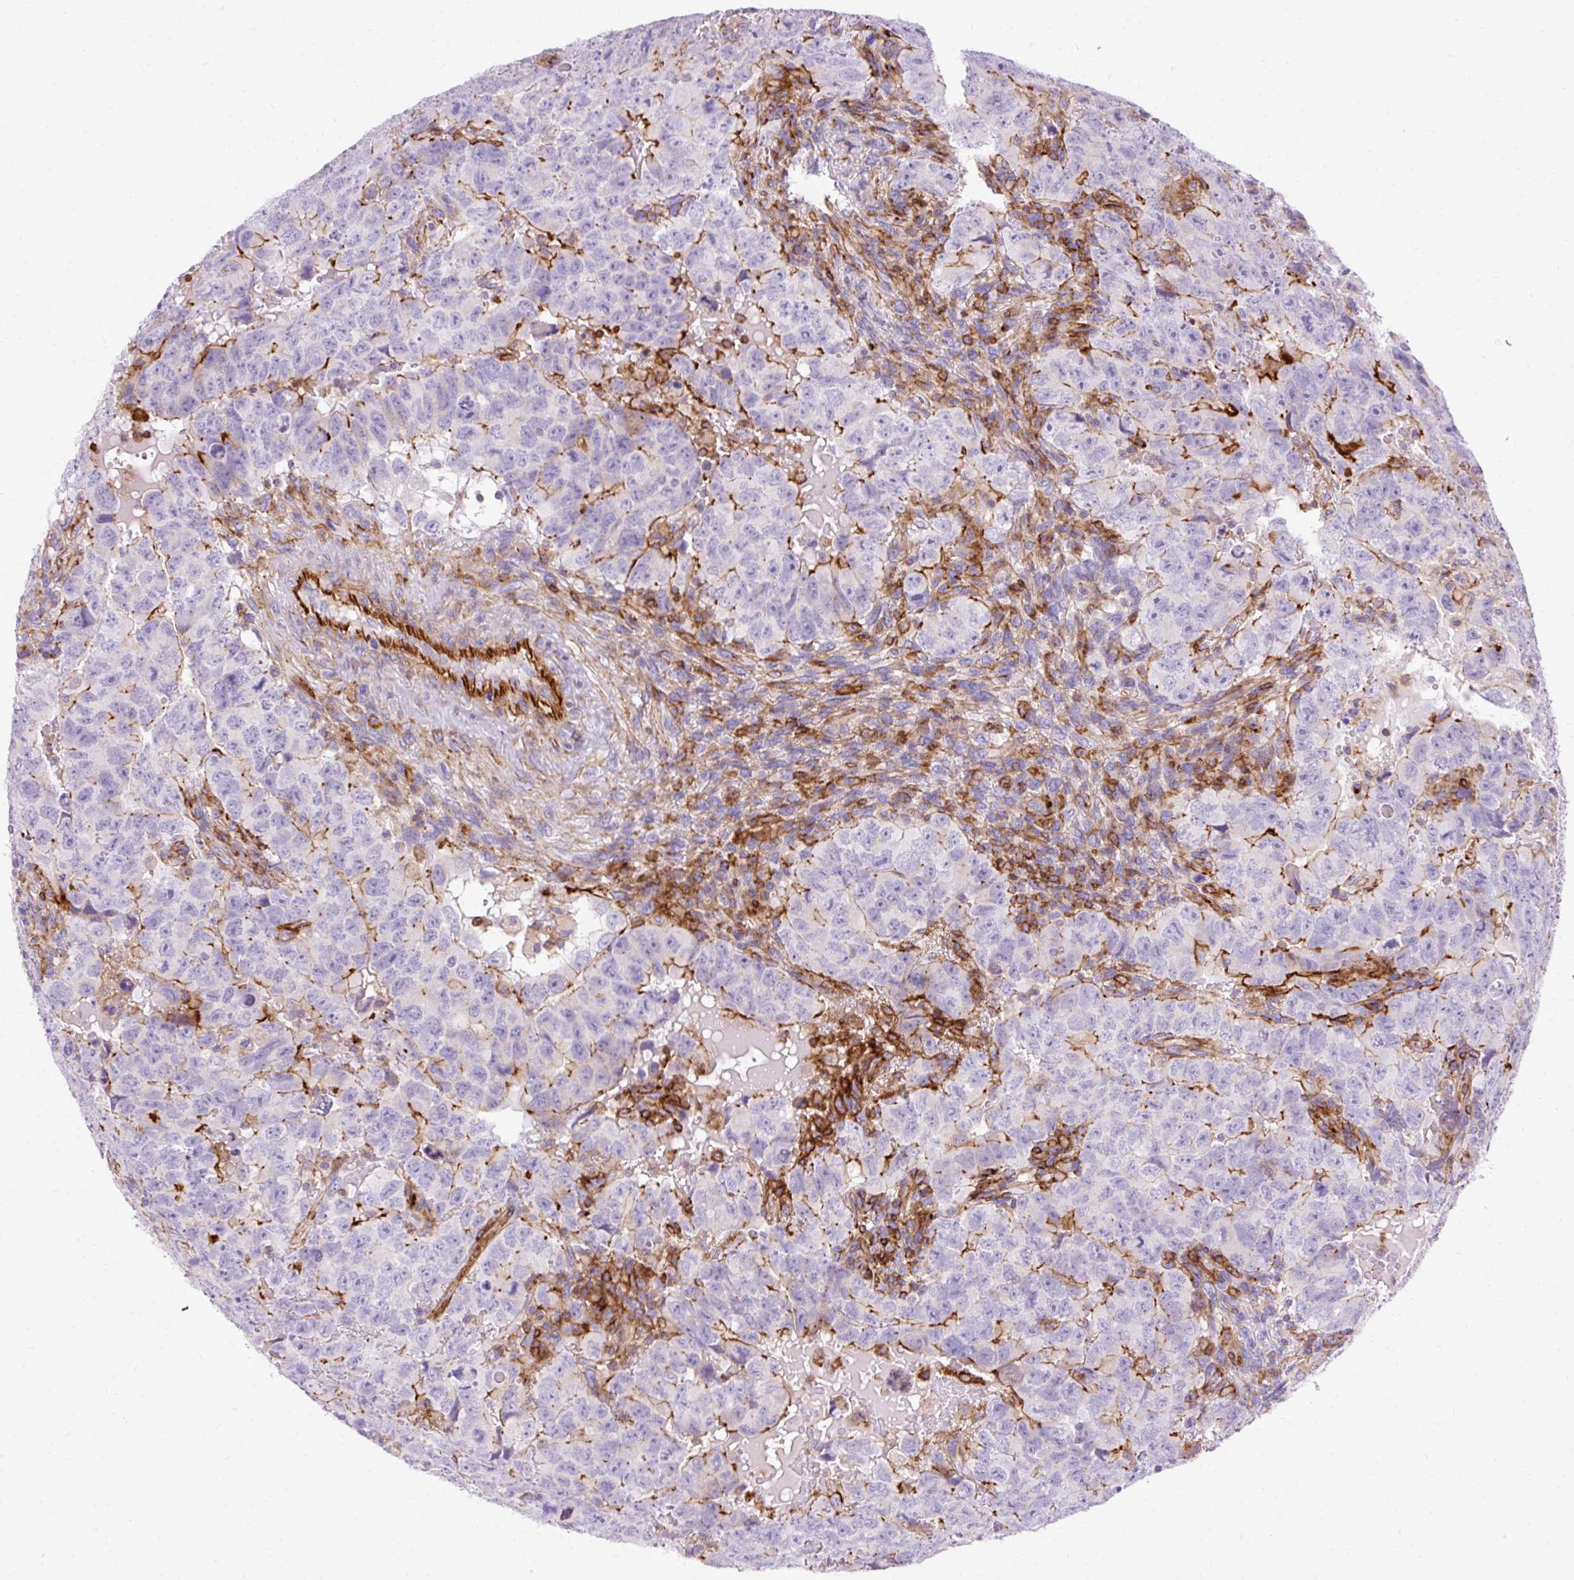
{"staining": {"intensity": "moderate", "quantity": "25%-75%", "location": "cytoplasmic/membranous"}, "tissue": "testis cancer", "cell_type": "Tumor cells", "image_type": "cancer", "snomed": [{"axis": "morphology", "description": "Carcinoma, Embryonal, NOS"}, {"axis": "topography", "description": "Testis"}], "caption": "Immunohistochemical staining of human testis cancer reveals medium levels of moderate cytoplasmic/membranous protein staining in approximately 25%-75% of tumor cells.", "gene": "CORO7-PAM16", "patient": {"sex": "male", "age": 24}}